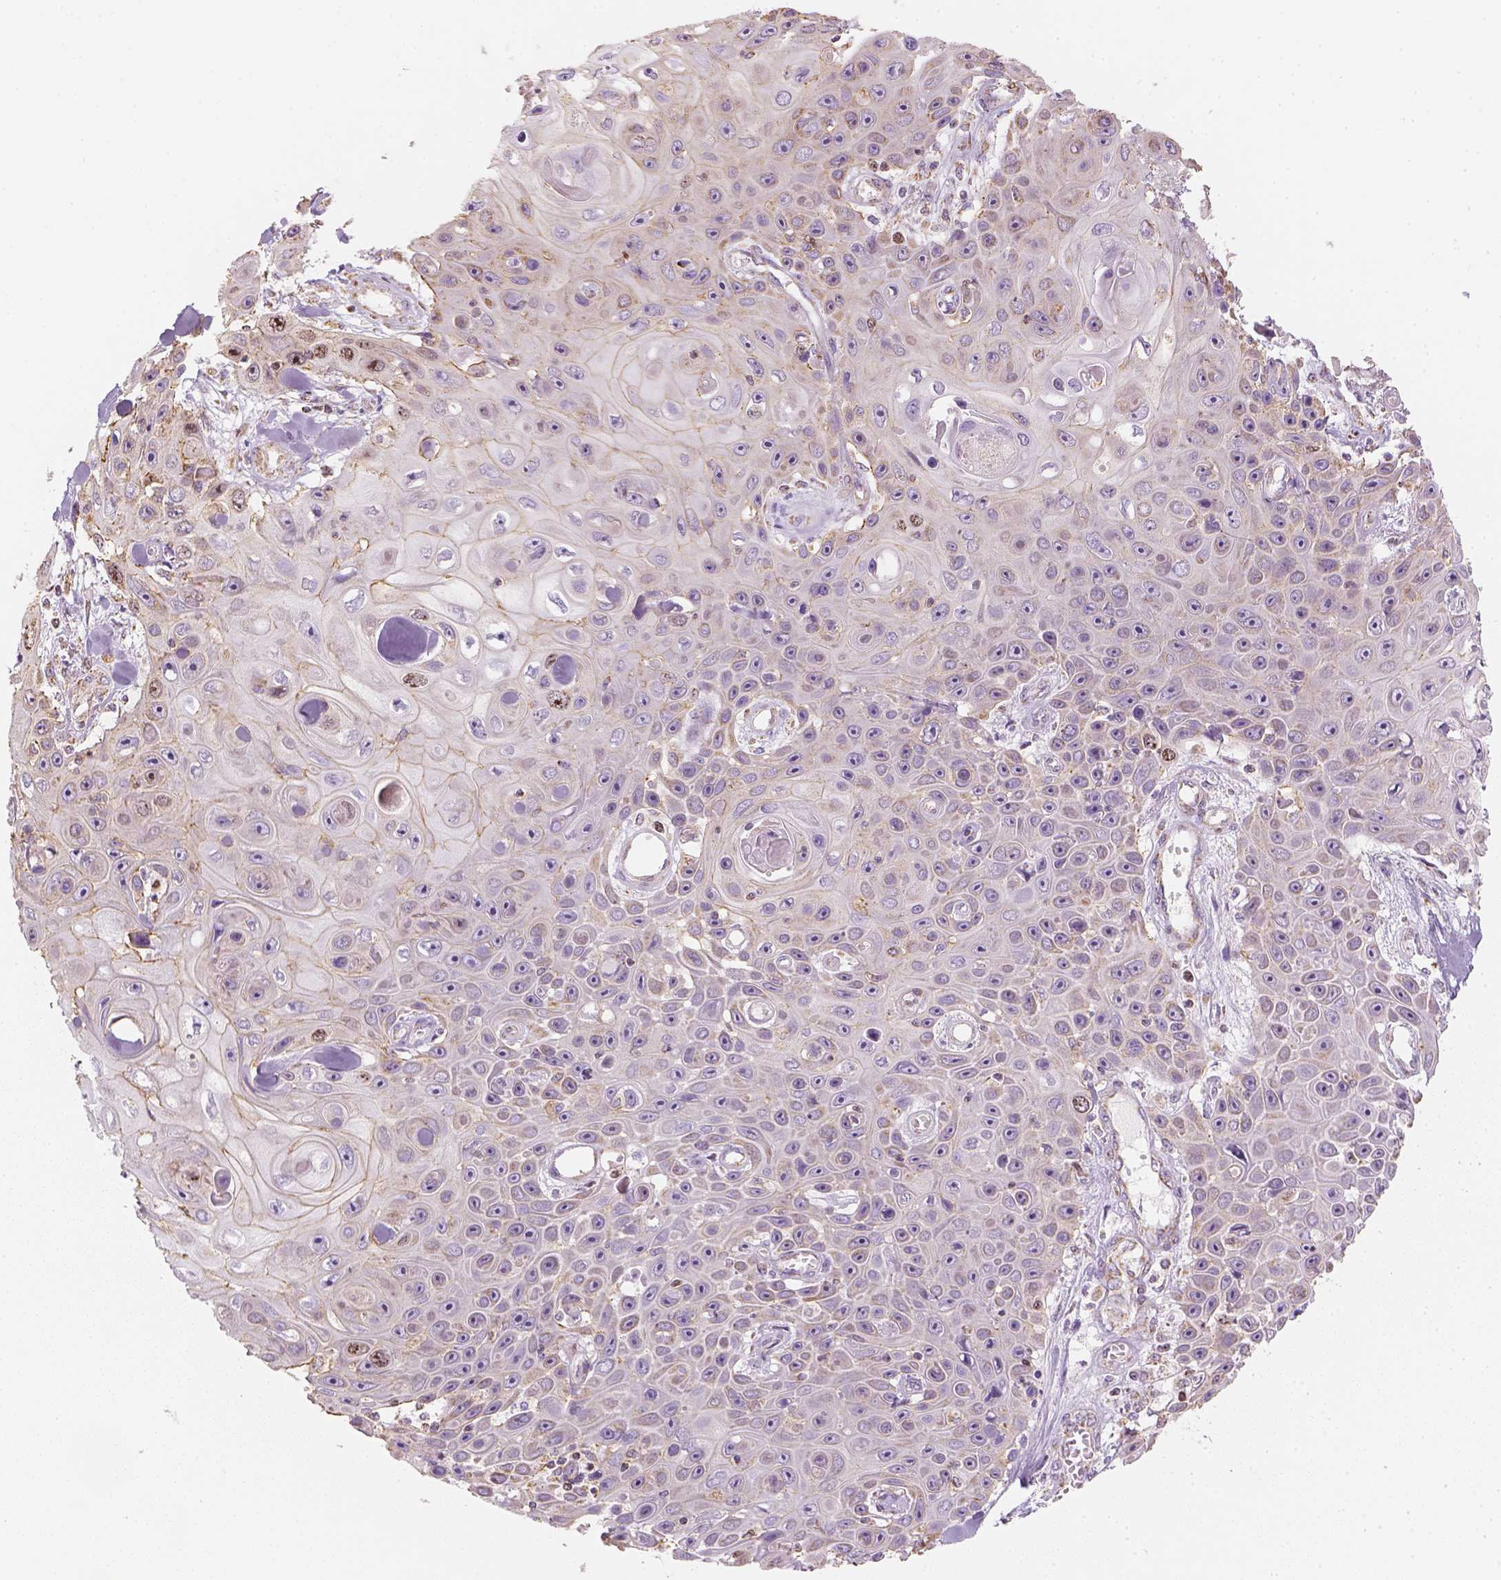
{"staining": {"intensity": "weak", "quantity": ">75%", "location": "cytoplasmic/membranous"}, "tissue": "skin cancer", "cell_type": "Tumor cells", "image_type": "cancer", "snomed": [{"axis": "morphology", "description": "Squamous cell carcinoma, NOS"}, {"axis": "topography", "description": "Skin"}], "caption": "Immunohistochemical staining of skin squamous cell carcinoma reveals weak cytoplasmic/membranous protein staining in approximately >75% of tumor cells. (brown staining indicates protein expression, while blue staining denotes nuclei).", "gene": "LCA5", "patient": {"sex": "male", "age": 82}}